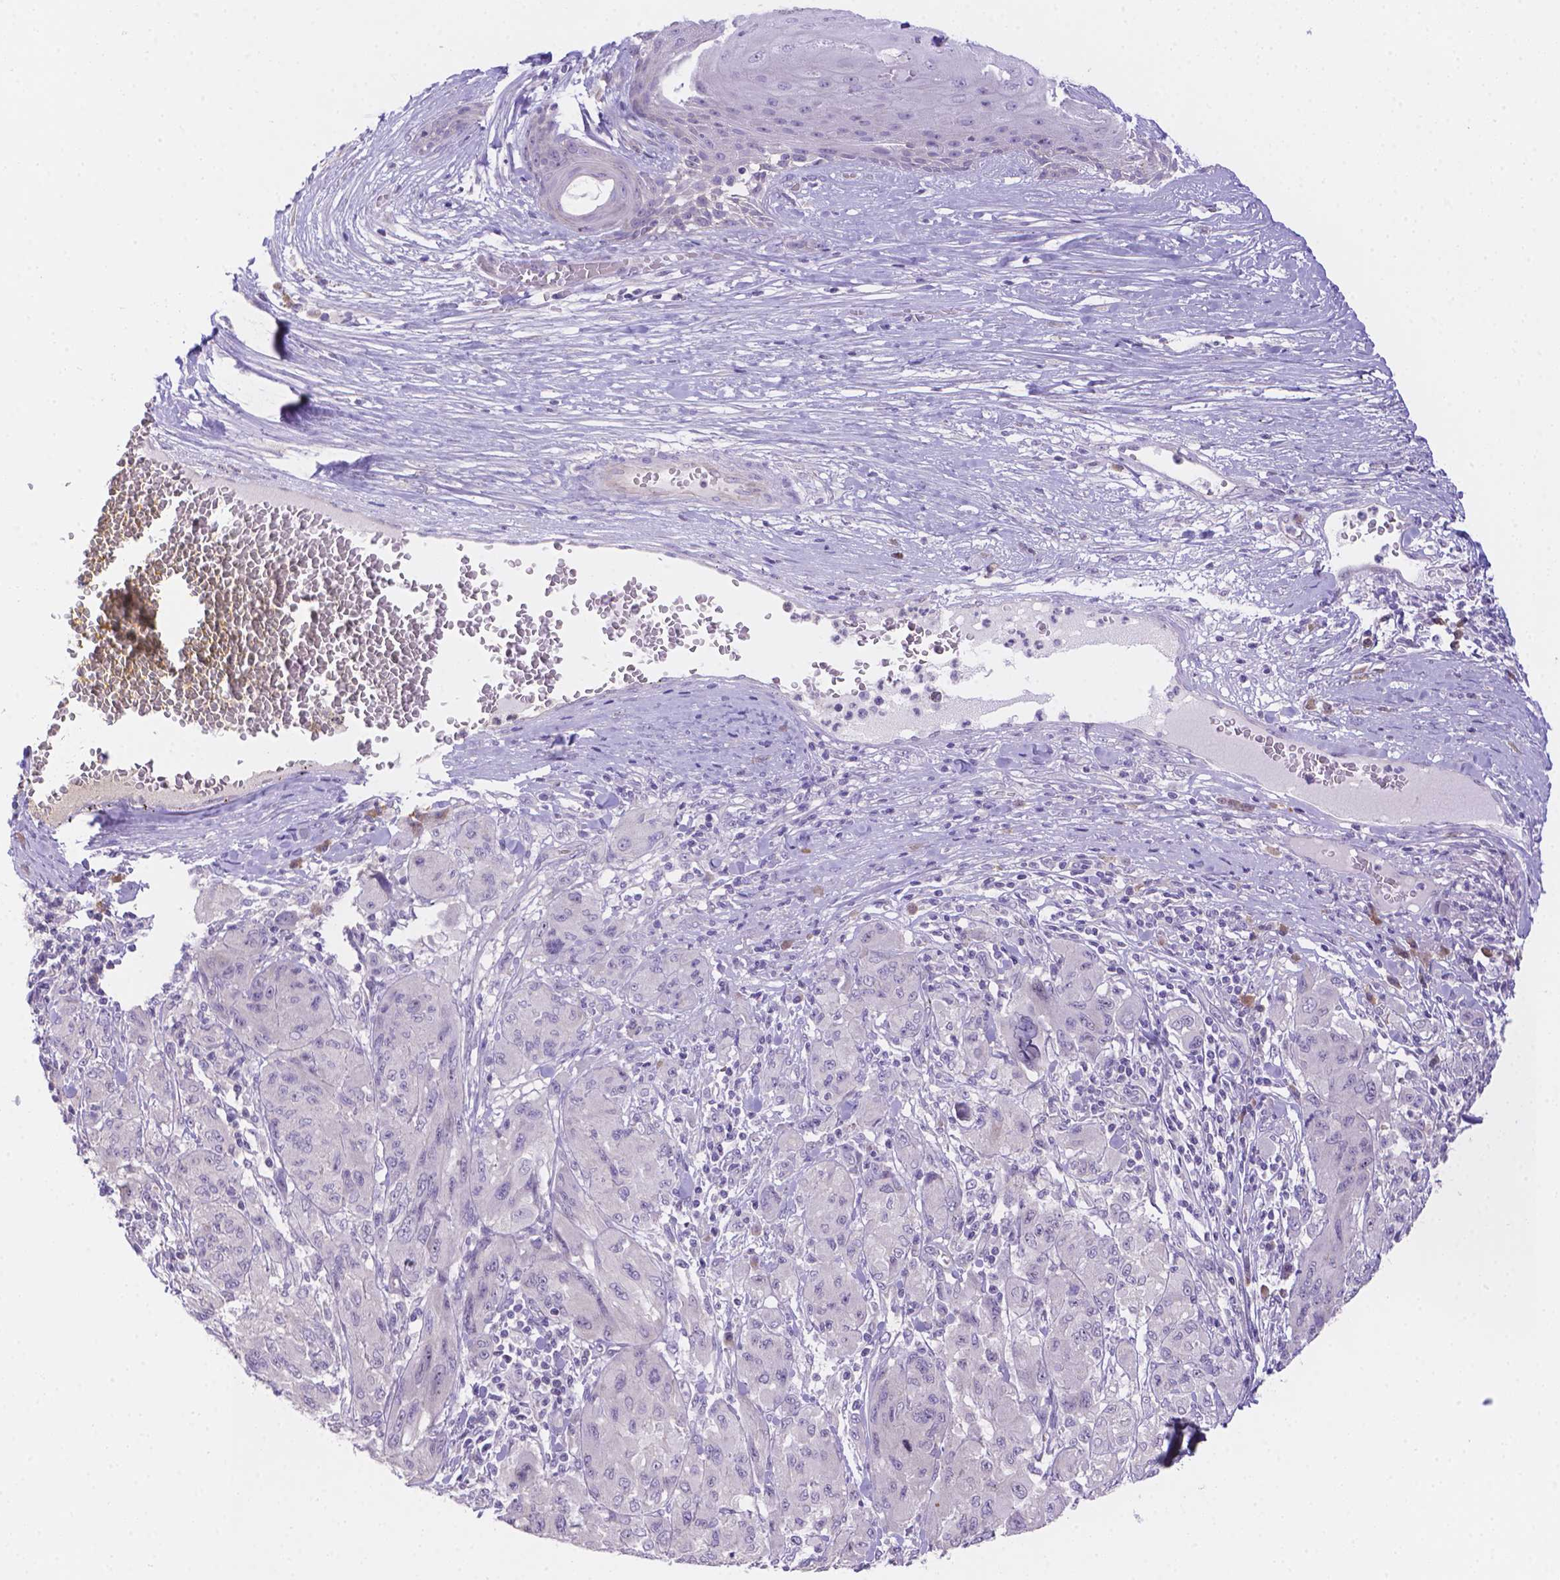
{"staining": {"intensity": "negative", "quantity": "none", "location": "none"}, "tissue": "melanoma", "cell_type": "Tumor cells", "image_type": "cancer", "snomed": [{"axis": "morphology", "description": "Malignant melanoma, NOS"}, {"axis": "topography", "description": "Skin"}], "caption": "Protein analysis of malignant melanoma displays no significant expression in tumor cells.", "gene": "CD96", "patient": {"sex": "female", "age": 91}}